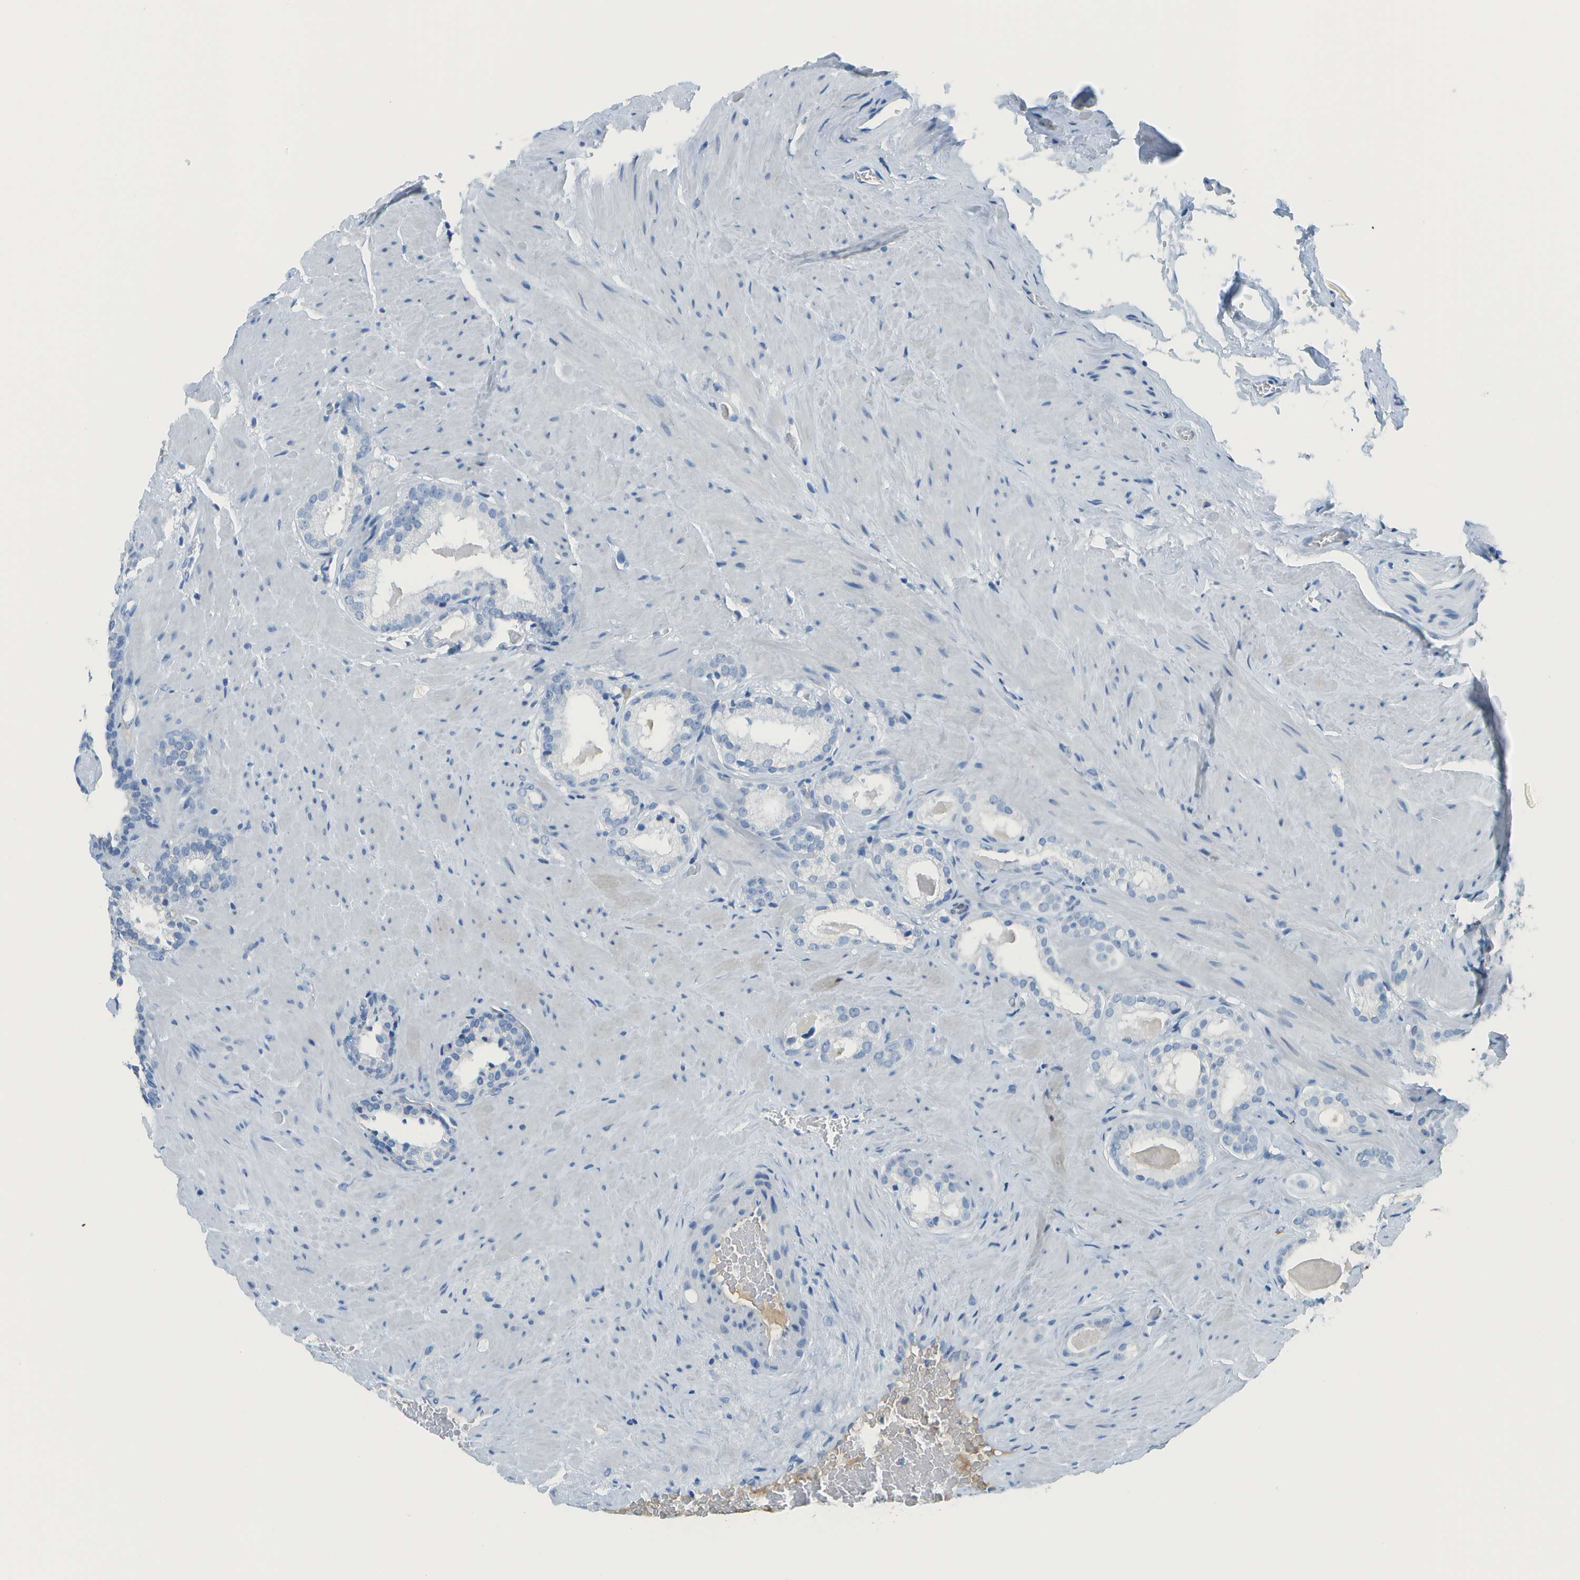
{"staining": {"intensity": "negative", "quantity": "none", "location": "none"}, "tissue": "prostate cancer", "cell_type": "Tumor cells", "image_type": "cancer", "snomed": [{"axis": "morphology", "description": "Adenocarcinoma, High grade"}, {"axis": "topography", "description": "Prostate"}], "caption": "DAB immunohistochemical staining of human prostate high-grade adenocarcinoma demonstrates no significant staining in tumor cells.", "gene": "C1S", "patient": {"sex": "male", "age": 64}}